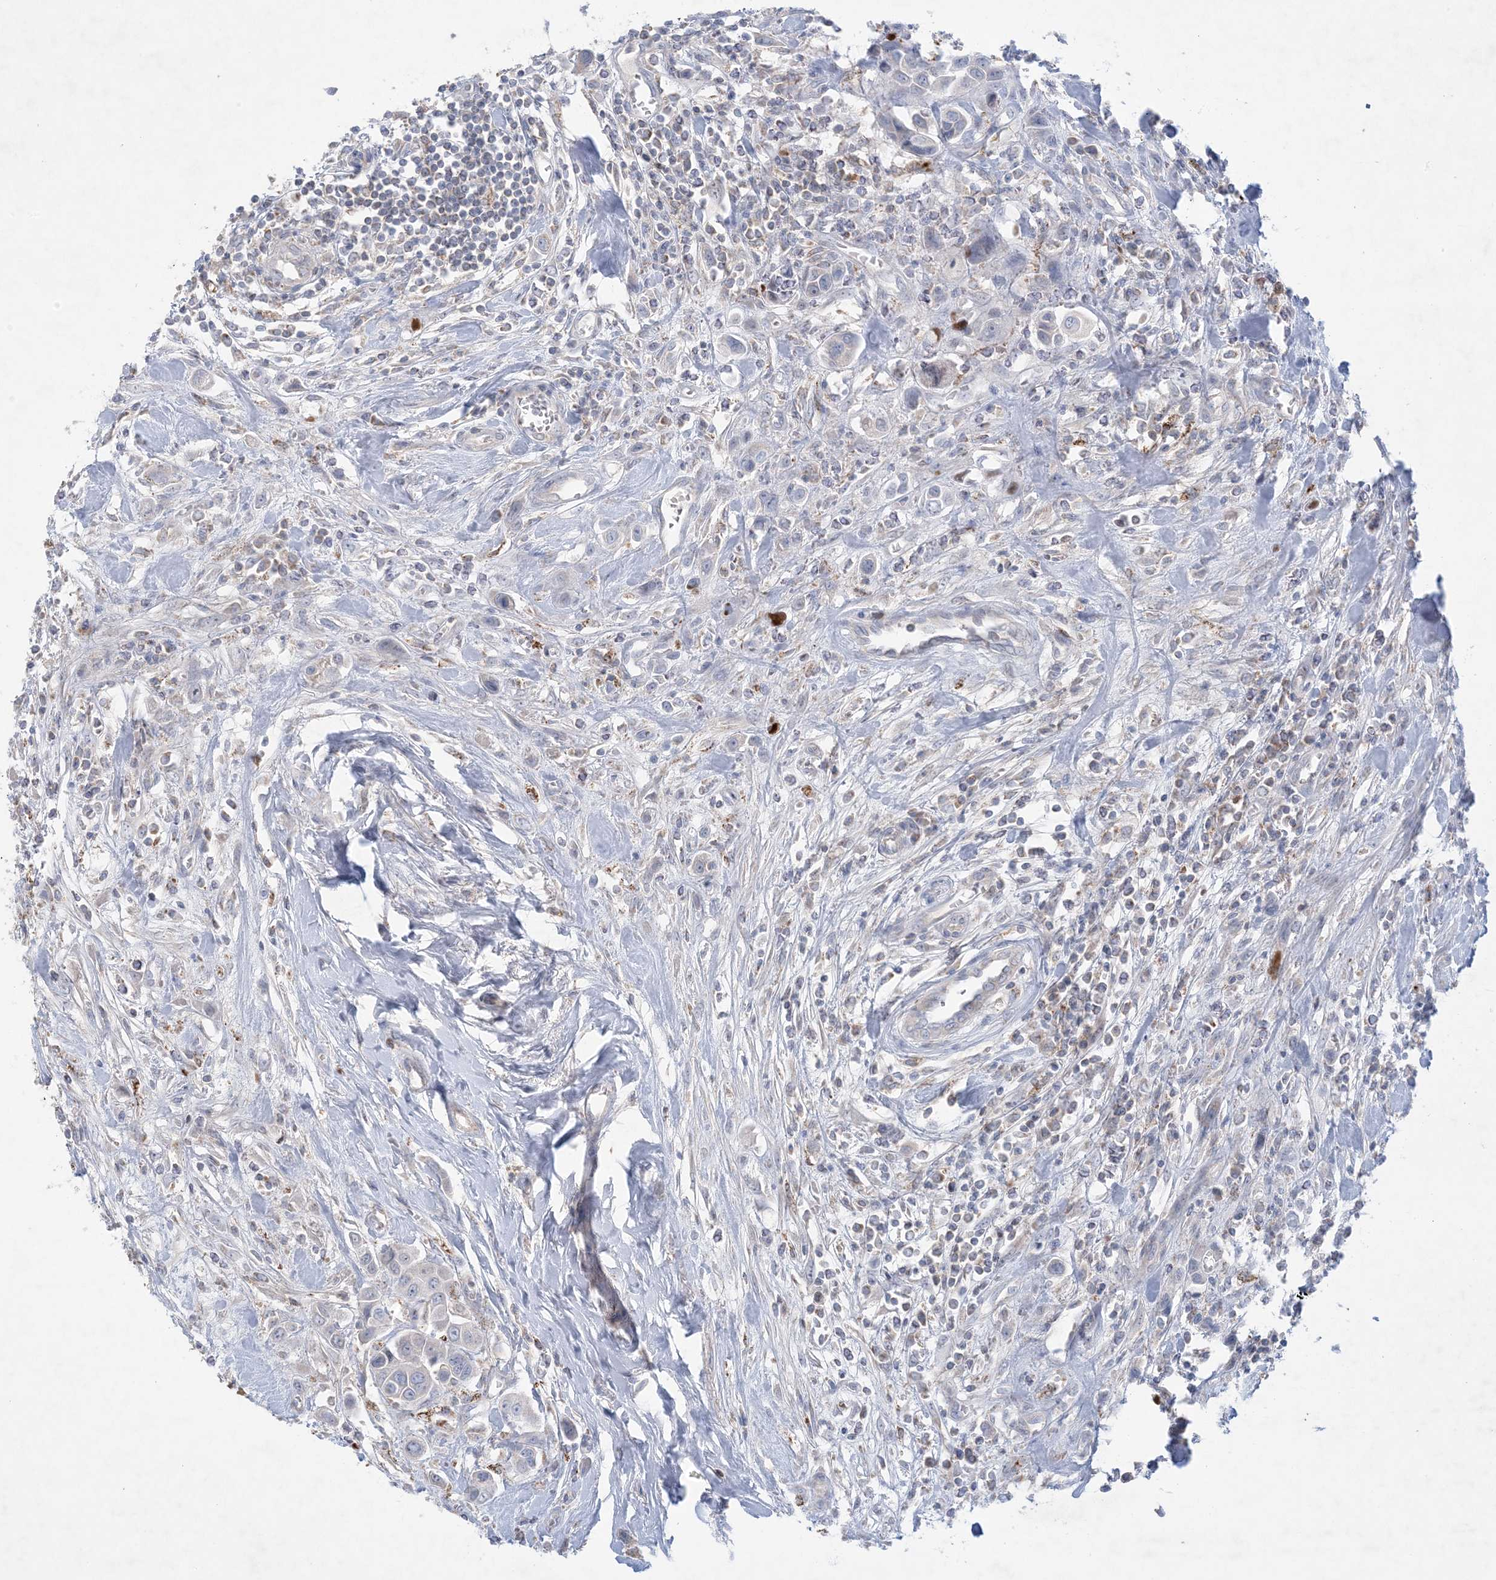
{"staining": {"intensity": "negative", "quantity": "none", "location": "none"}, "tissue": "urothelial cancer", "cell_type": "Tumor cells", "image_type": "cancer", "snomed": [{"axis": "morphology", "description": "Urothelial carcinoma, High grade"}, {"axis": "topography", "description": "Urinary bladder"}], "caption": "Immunohistochemistry (IHC) of human urothelial carcinoma (high-grade) reveals no expression in tumor cells.", "gene": "KCTD6", "patient": {"sex": "male", "age": 50}}